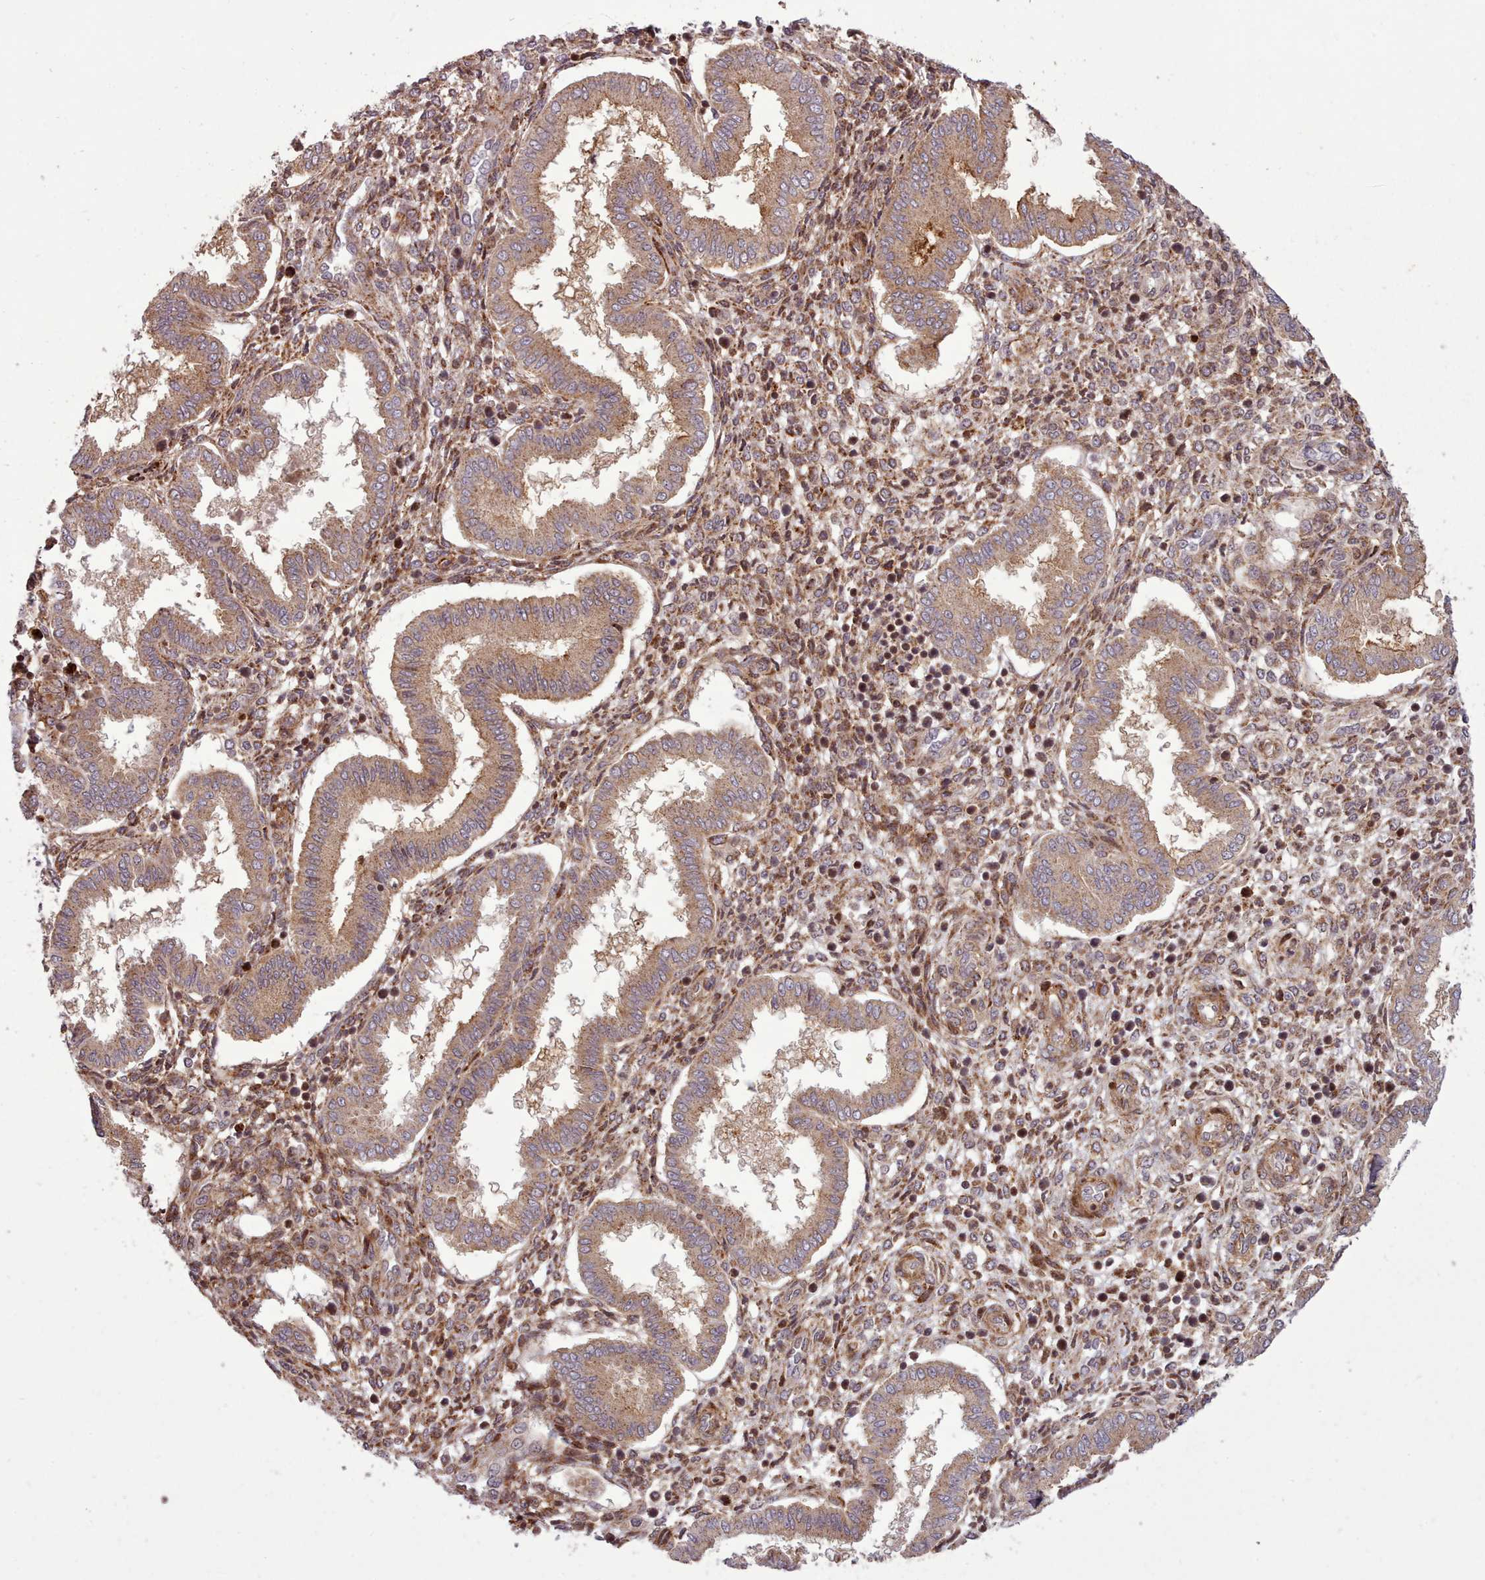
{"staining": {"intensity": "strong", "quantity": "25%-75%", "location": "cytoplasmic/membranous"}, "tissue": "endometrium", "cell_type": "Cells in endometrial stroma", "image_type": "normal", "snomed": [{"axis": "morphology", "description": "Normal tissue, NOS"}, {"axis": "topography", "description": "Endometrium"}], "caption": "An image showing strong cytoplasmic/membranous staining in about 25%-75% of cells in endometrial stroma in normal endometrium, as visualized by brown immunohistochemical staining.", "gene": "NLRP7", "patient": {"sex": "female", "age": 24}}